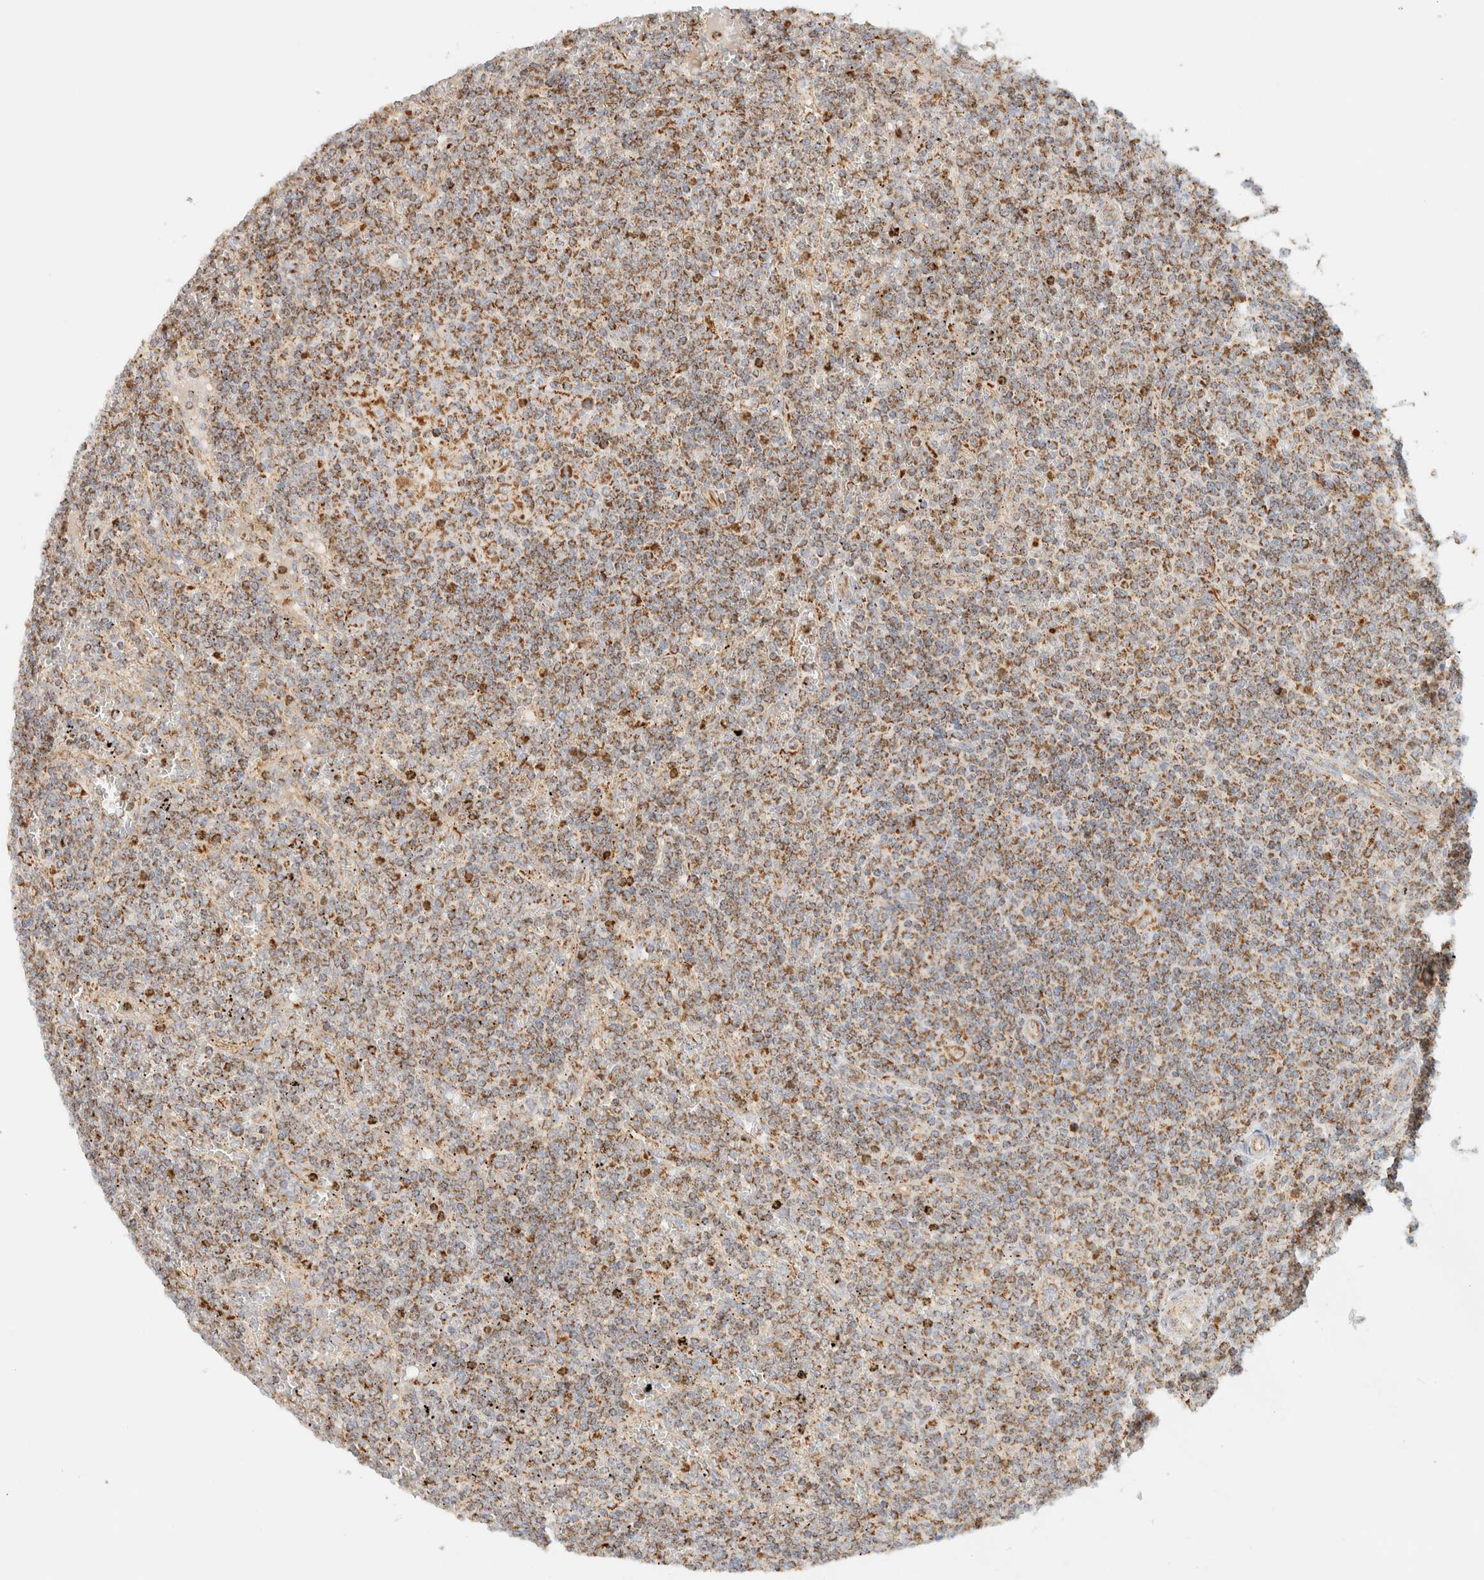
{"staining": {"intensity": "moderate", "quantity": ">75%", "location": "cytoplasmic/membranous"}, "tissue": "lymphoma", "cell_type": "Tumor cells", "image_type": "cancer", "snomed": [{"axis": "morphology", "description": "Malignant lymphoma, non-Hodgkin's type, Low grade"}, {"axis": "topography", "description": "Spleen"}], "caption": "Lymphoma stained with IHC demonstrates moderate cytoplasmic/membranous expression in approximately >75% of tumor cells.", "gene": "KIFAP3", "patient": {"sex": "female", "age": 19}}